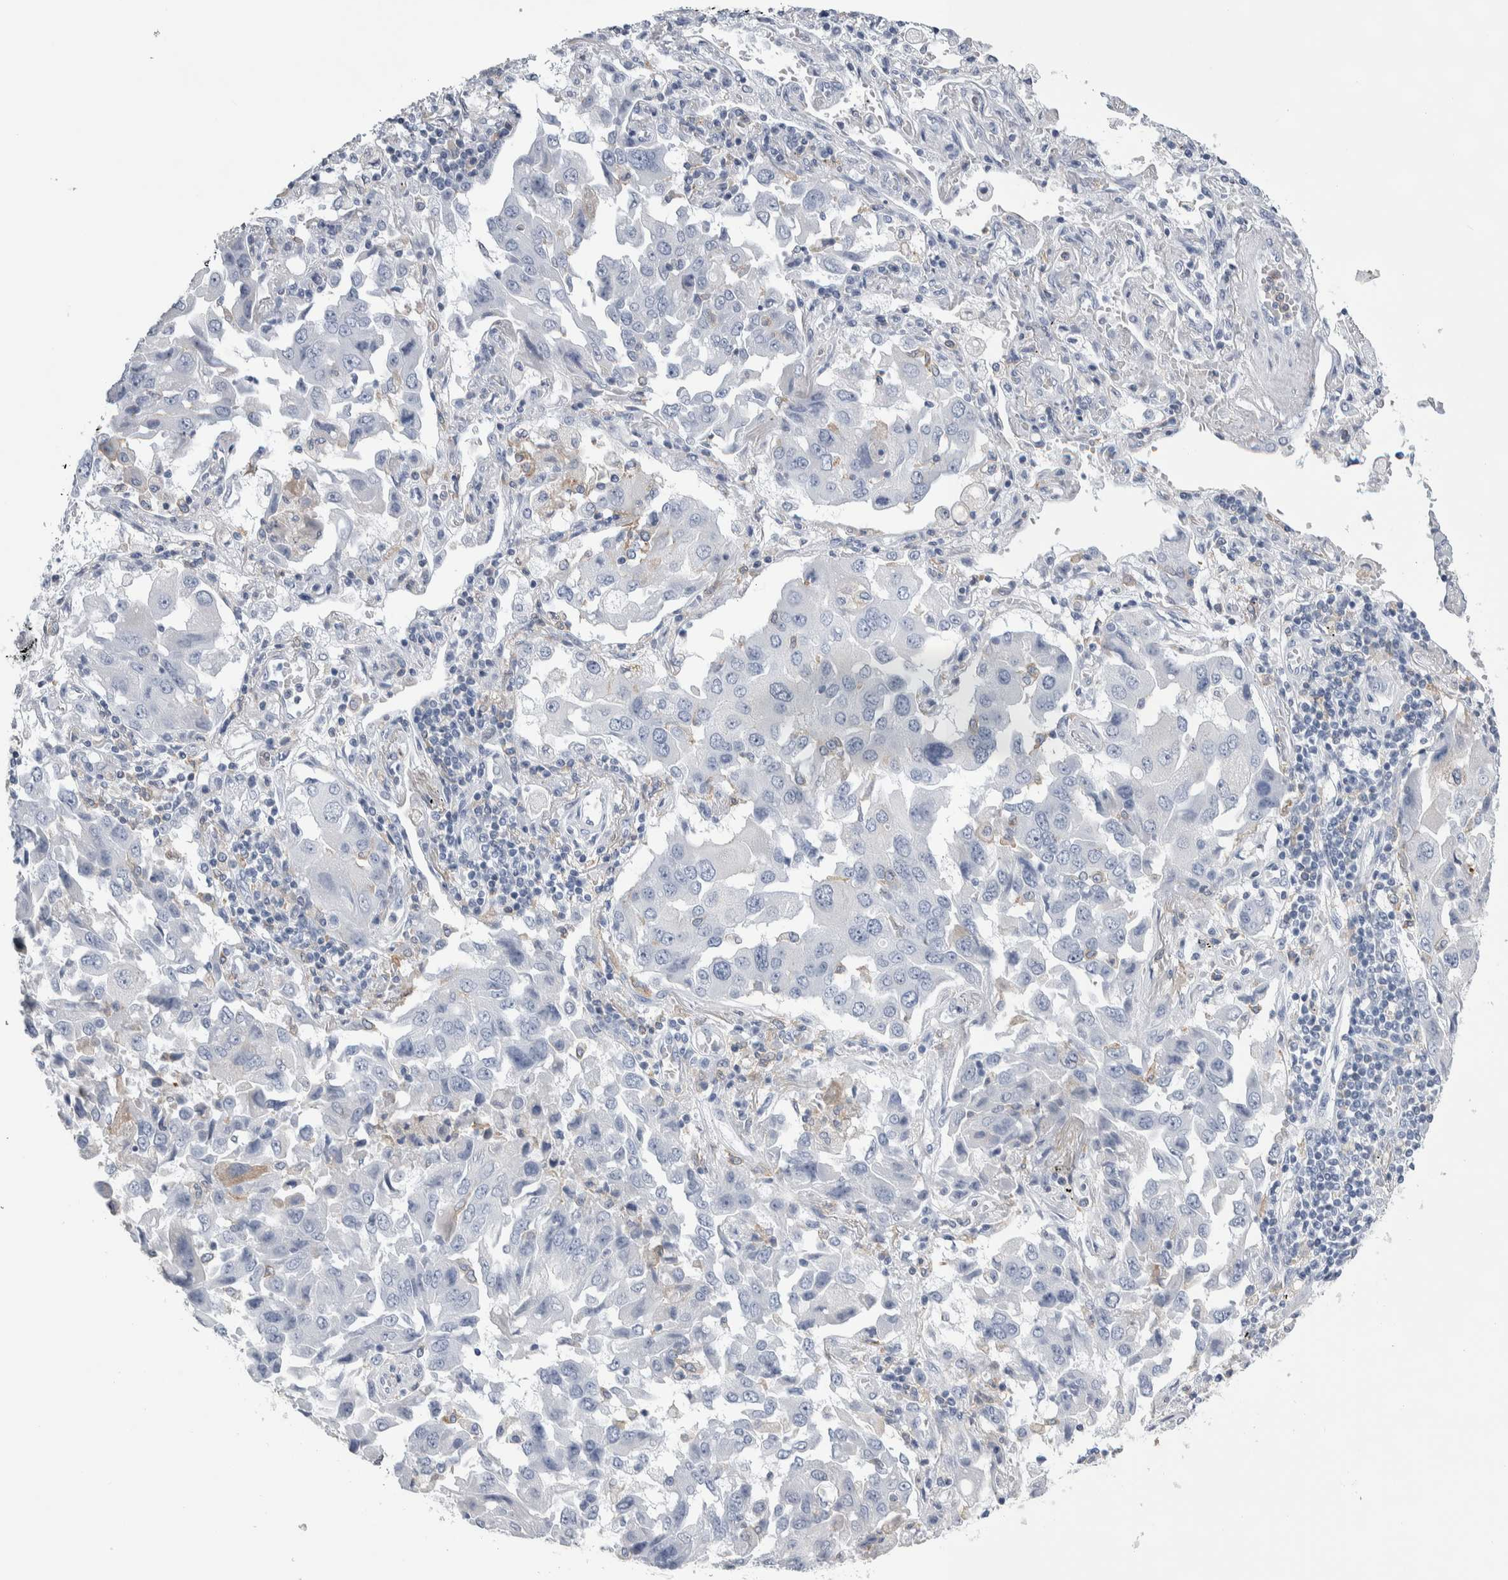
{"staining": {"intensity": "negative", "quantity": "none", "location": "none"}, "tissue": "lung cancer", "cell_type": "Tumor cells", "image_type": "cancer", "snomed": [{"axis": "morphology", "description": "Adenocarcinoma, NOS"}, {"axis": "topography", "description": "Lung"}], "caption": "The micrograph demonstrates no staining of tumor cells in lung cancer.", "gene": "SKAP2", "patient": {"sex": "female", "age": 65}}